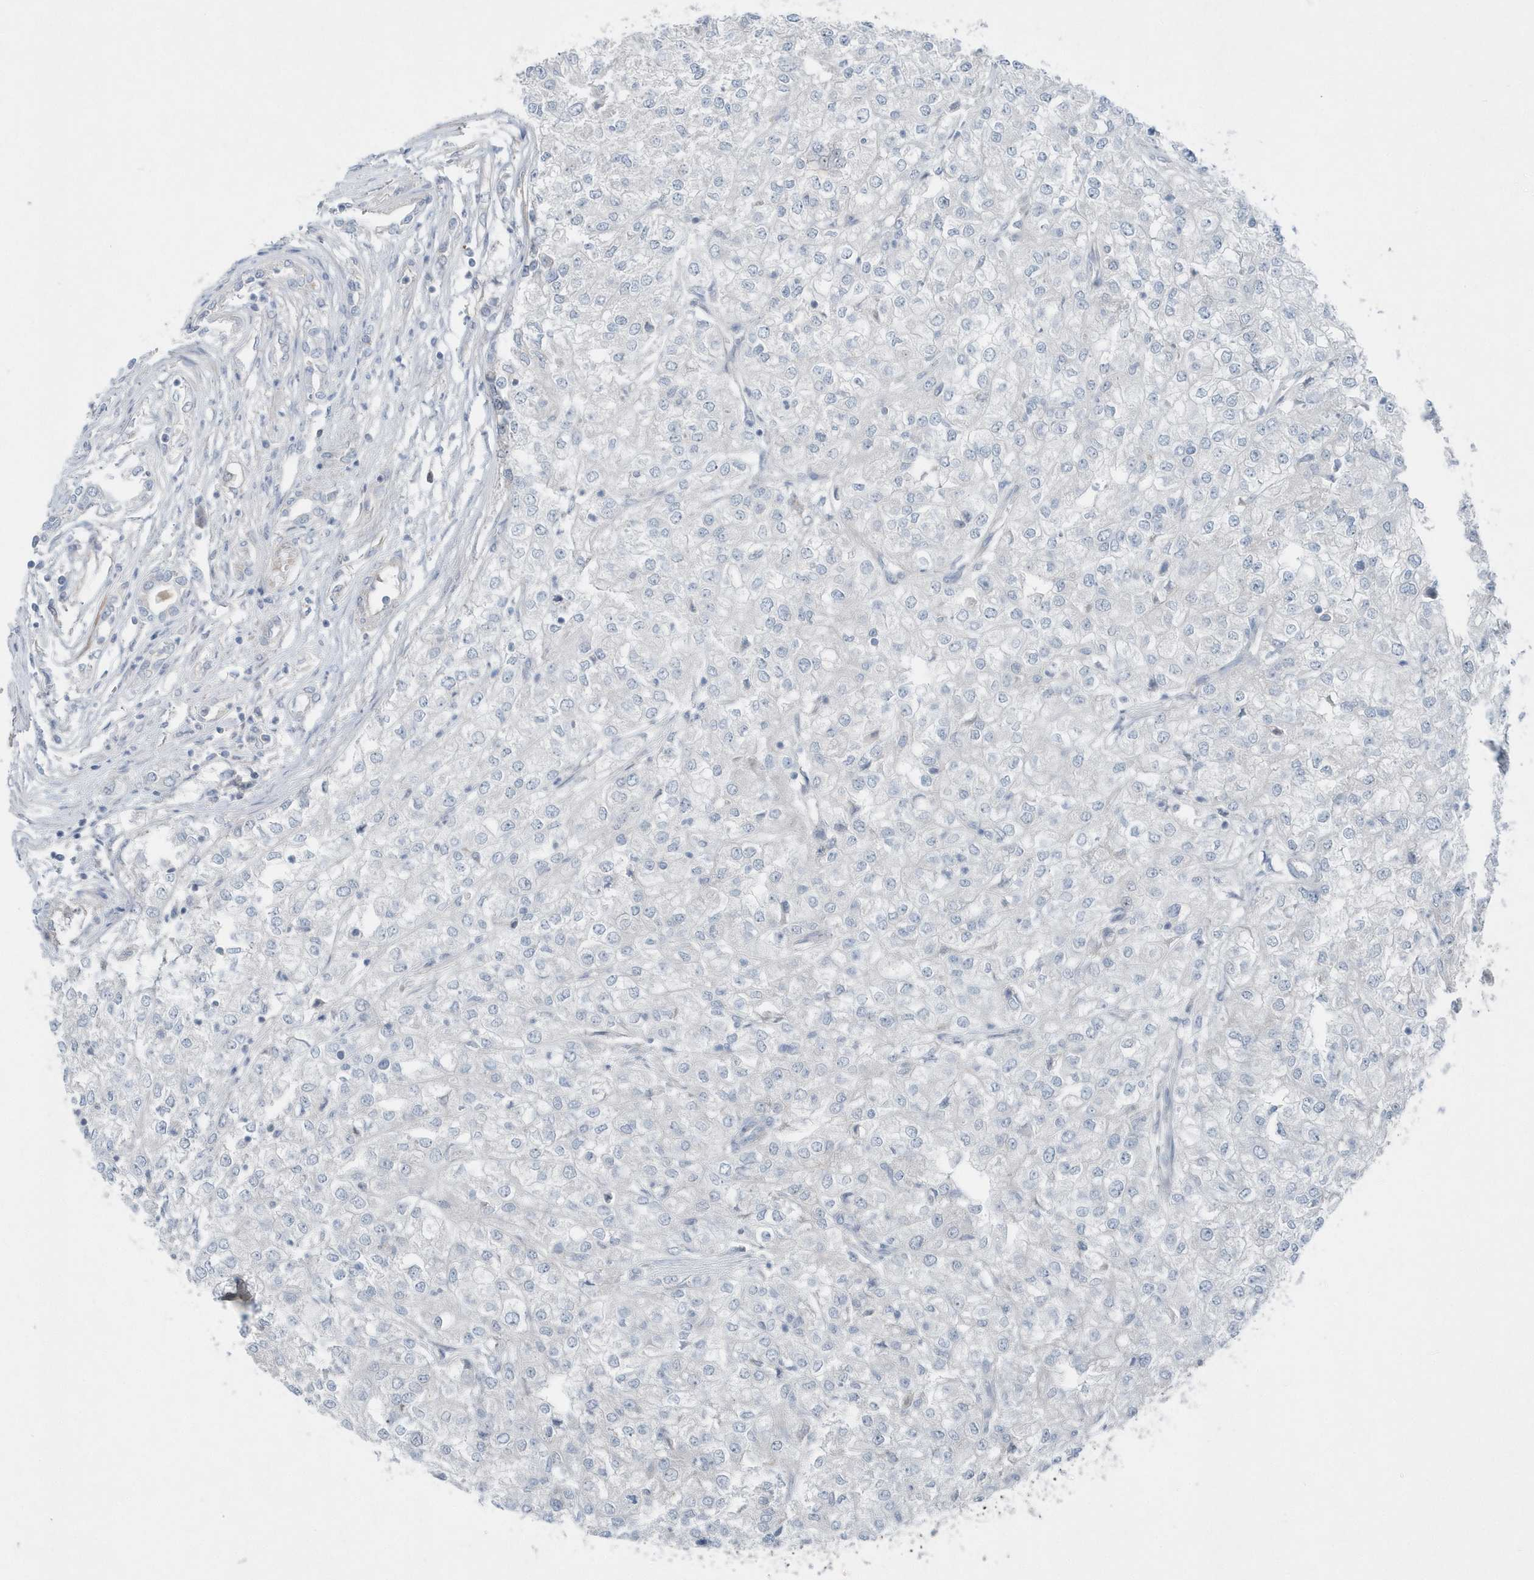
{"staining": {"intensity": "negative", "quantity": "none", "location": "none"}, "tissue": "renal cancer", "cell_type": "Tumor cells", "image_type": "cancer", "snomed": [{"axis": "morphology", "description": "Adenocarcinoma, NOS"}, {"axis": "topography", "description": "Kidney"}], "caption": "Human adenocarcinoma (renal) stained for a protein using IHC reveals no expression in tumor cells.", "gene": "MCC", "patient": {"sex": "female", "age": 54}}